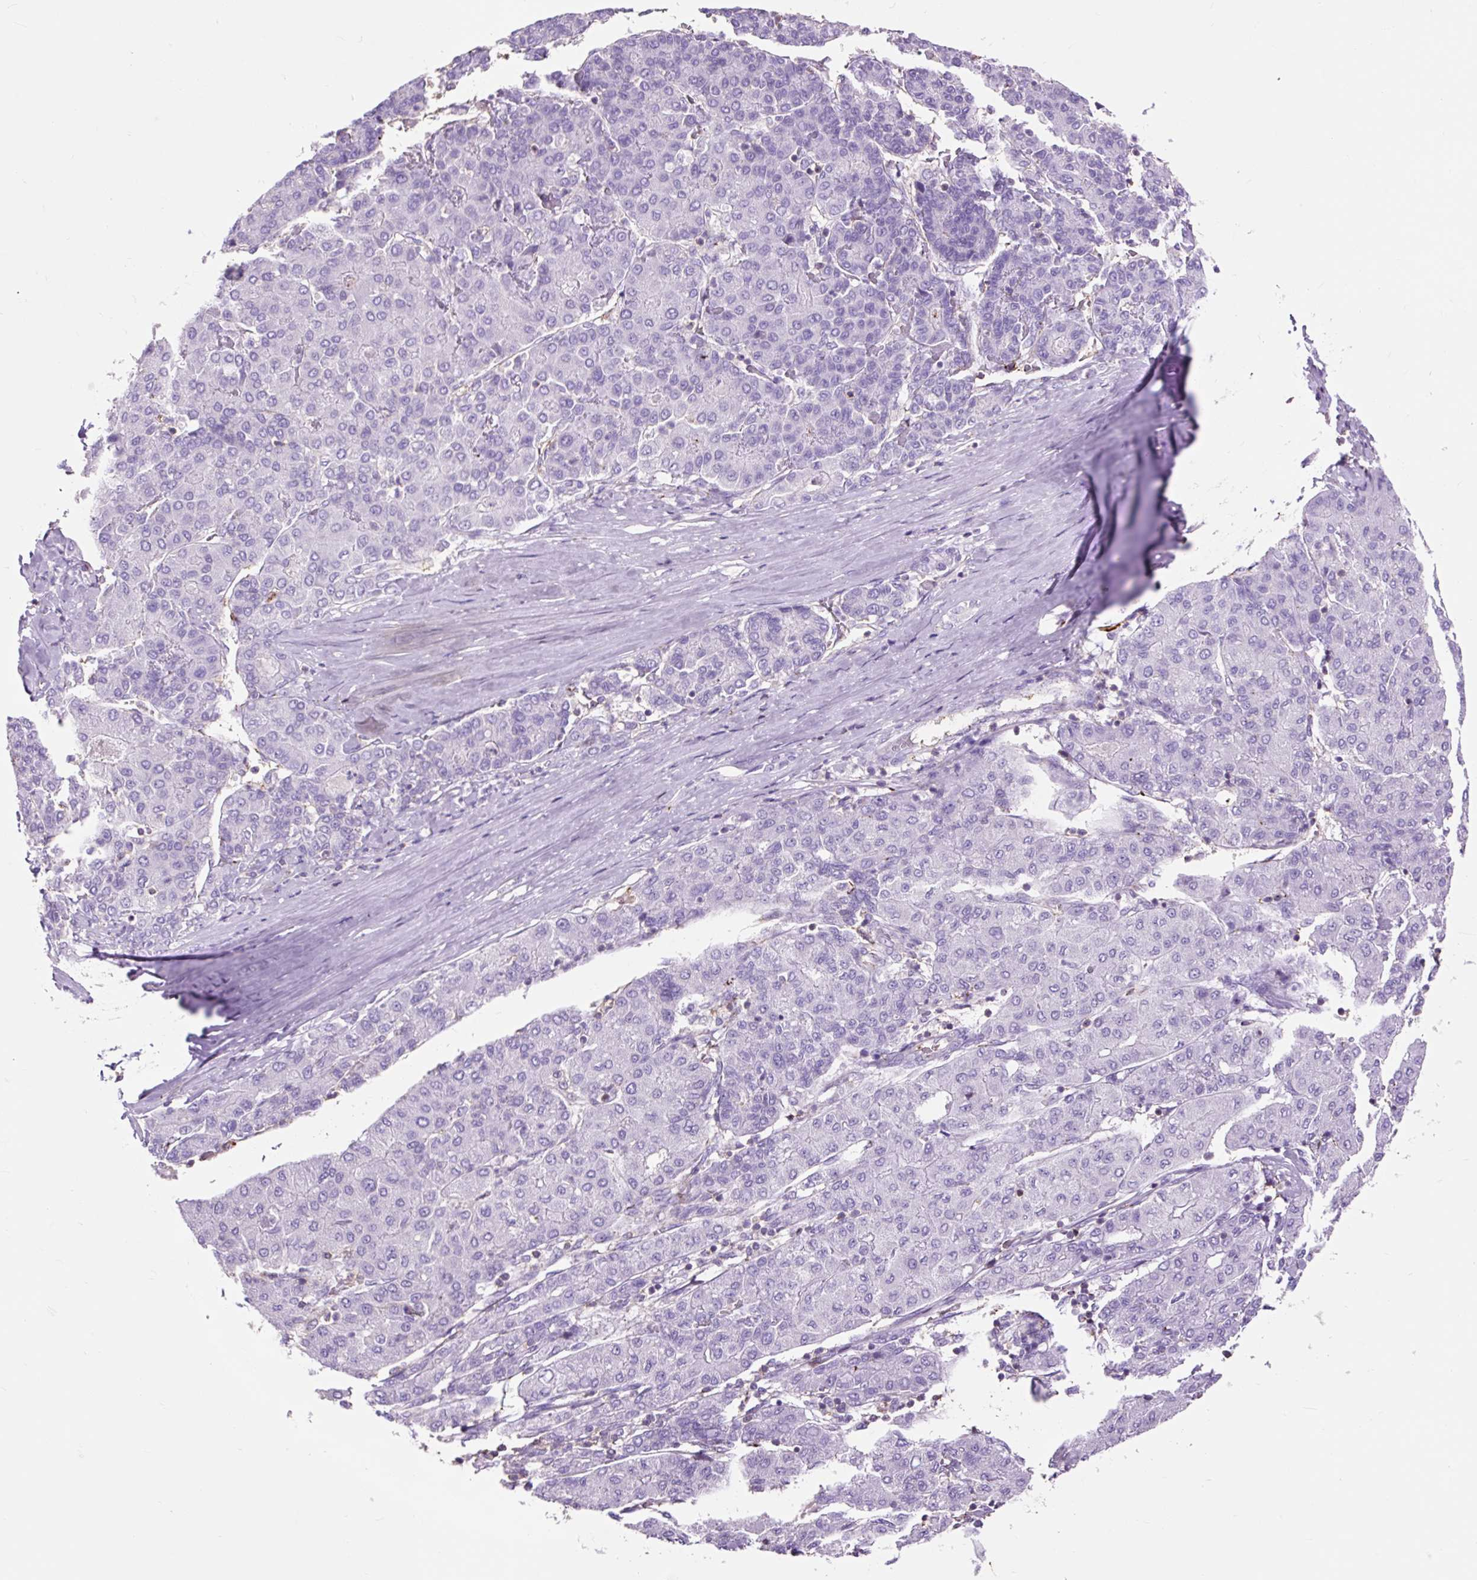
{"staining": {"intensity": "negative", "quantity": "none", "location": "none"}, "tissue": "liver cancer", "cell_type": "Tumor cells", "image_type": "cancer", "snomed": [{"axis": "morphology", "description": "Carcinoma, Hepatocellular, NOS"}, {"axis": "topography", "description": "Liver"}], "caption": "Liver cancer stained for a protein using IHC demonstrates no expression tumor cells.", "gene": "OR10A7", "patient": {"sex": "male", "age": 65}}